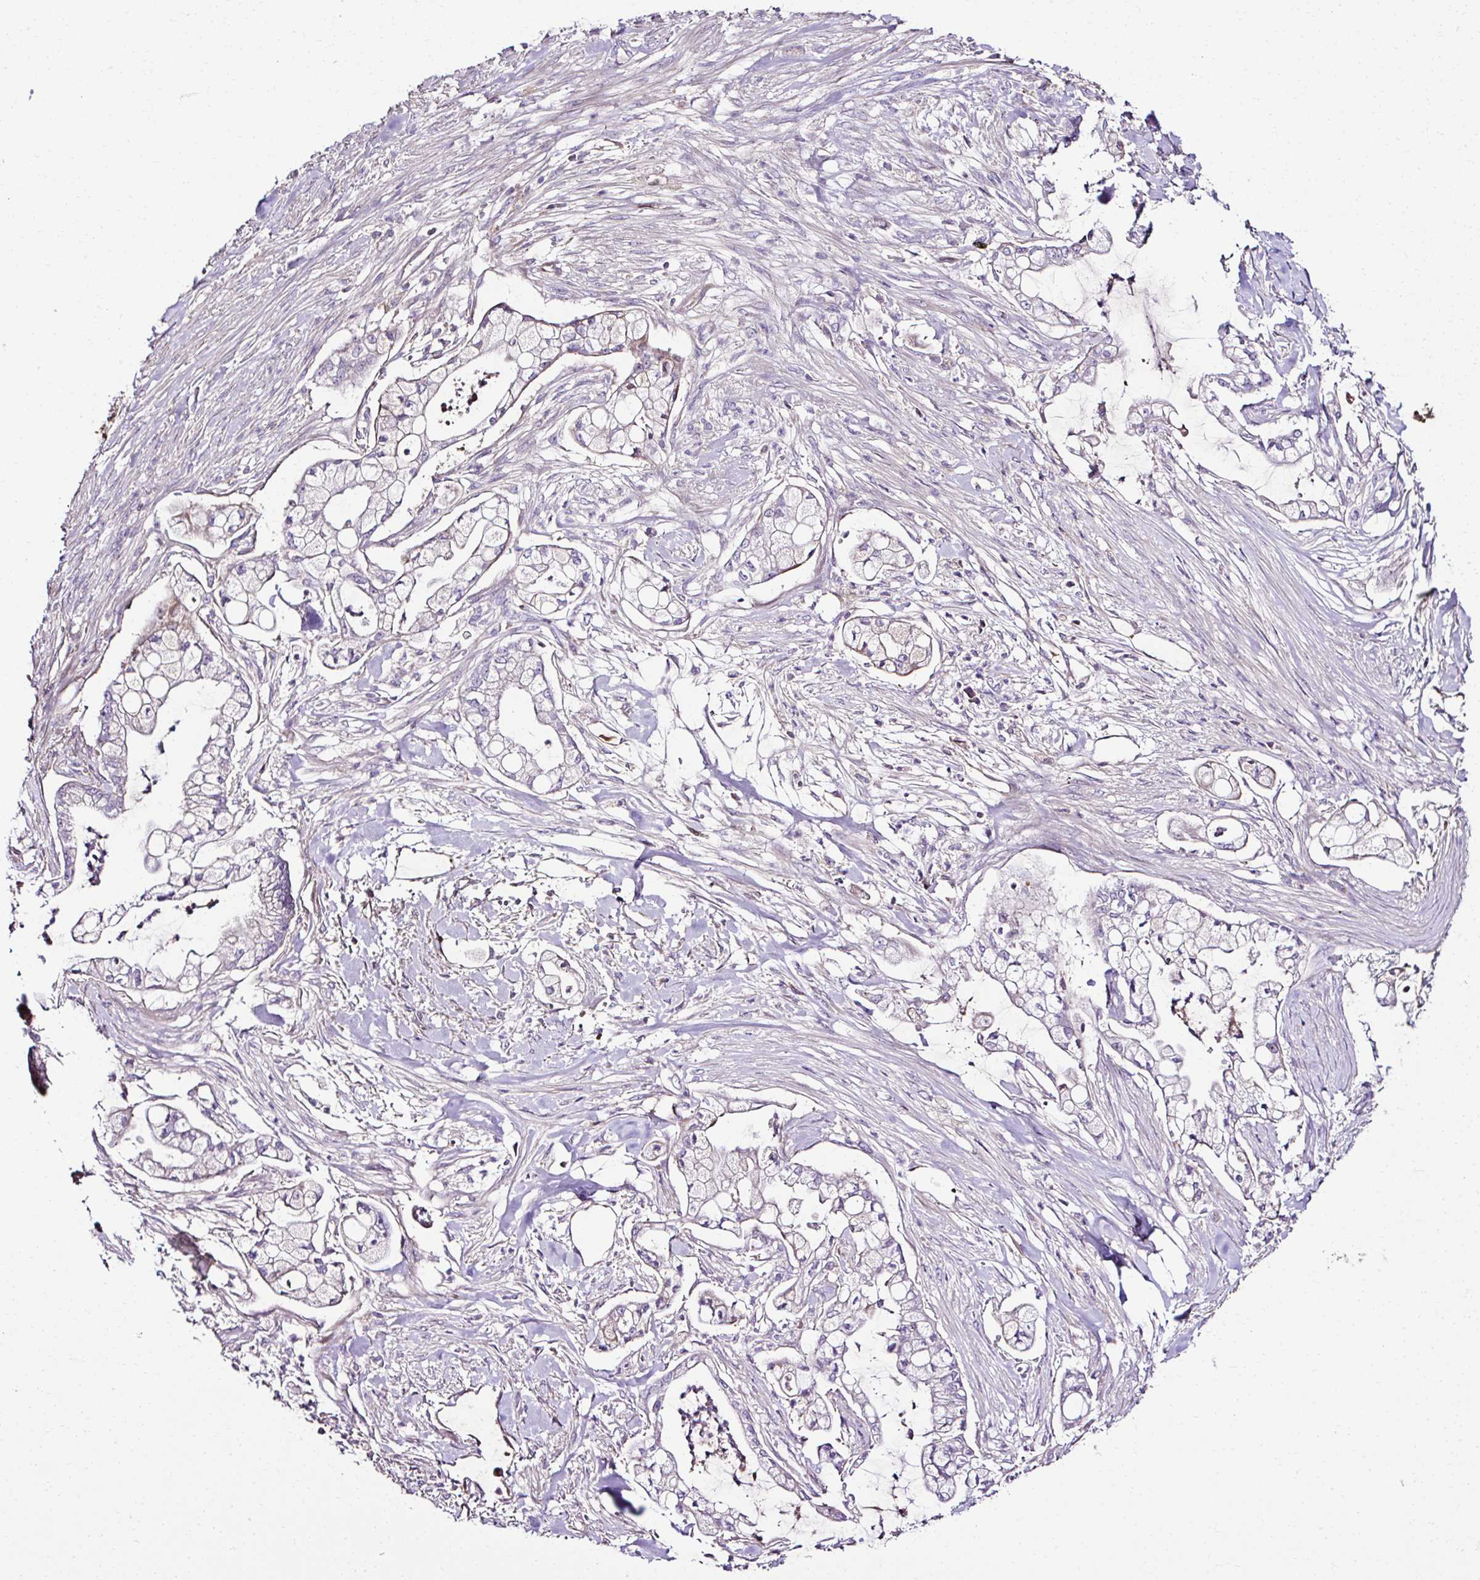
{"staining": {"intensity": "negative", "quantity": "none", "location": "none"}, "tissue": "pancreatic cancer", "cell_type": "Tumor cells", "image_type": "cancer", "snomed": [{"axis": "morphology", "description": "Adenocarcinoma, NOS"}, {"axis": "topography", "description": "Pancreas"}], "caption": "IHC of pancreatic cancer reveals no expression in tumor cells. (Stains: DAB IHC with hematoxylin counter stain, Microscopy: brightfield microscopy at high magnification).", "gene": "CCDC85C", "patient": {"sex": "female", "age": 69}}